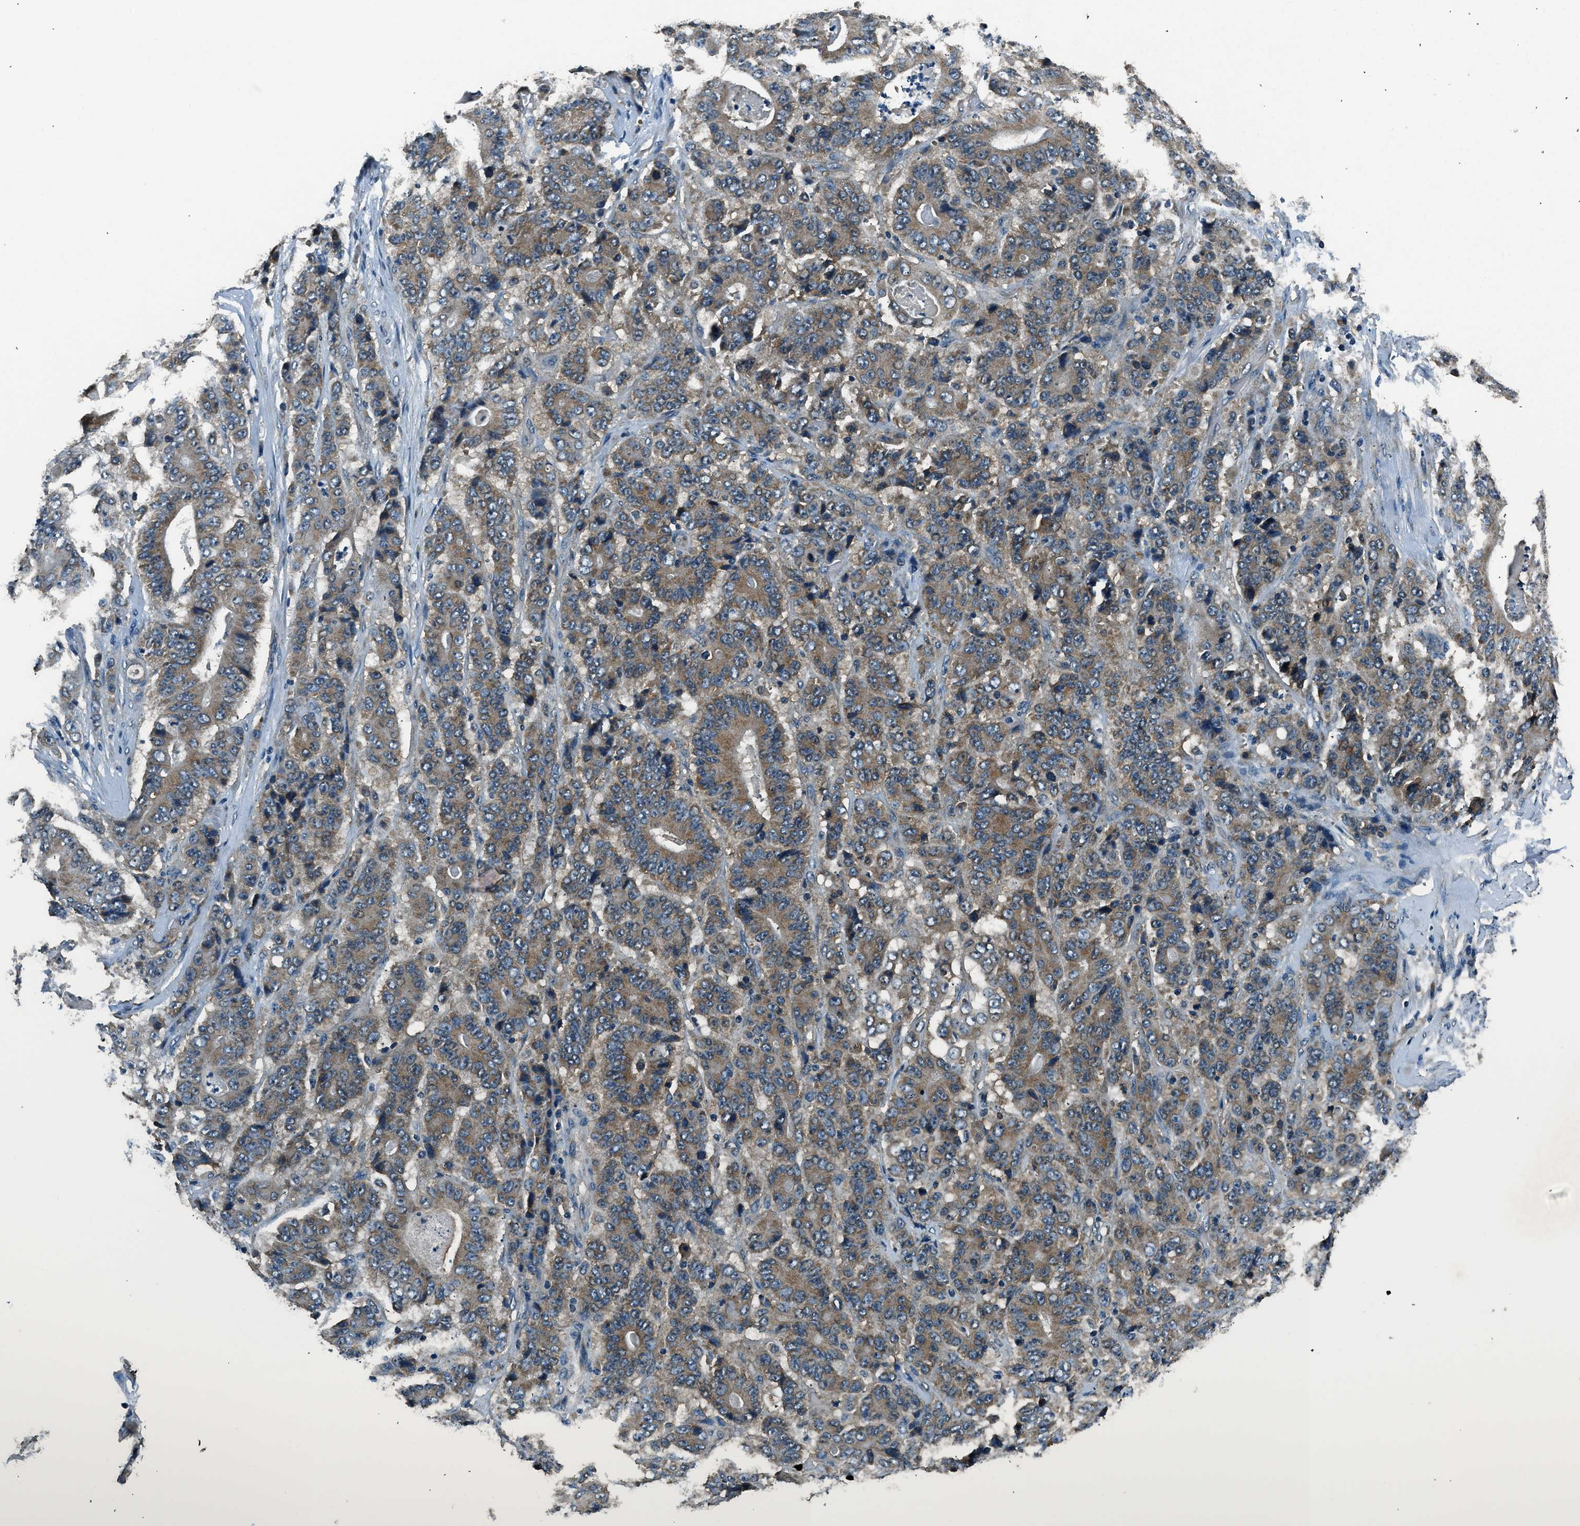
{"staining": {"intensity": "moderate", "quantity": "25%-75%", "location": "cytoplasmic/membranous"}, "tissue": "stomach cancer", "cell_type": "Tumor cells", "image_type": "cancer", "snomed": [{"axis": "morphology", "description": "Adenocarcinoma, NOS"}, {"axis": "topography", "description": "Stomach"}], "caption": "About 25%-75% of tumor cells in stomach cancer (adenocarcinoma) exhibit moderate cytoplasmic/membranous protein expression as visualized by brown immunohistochemical staining.", "gene": "SALL3", "patient": {"sex": "female", "age": 73}}